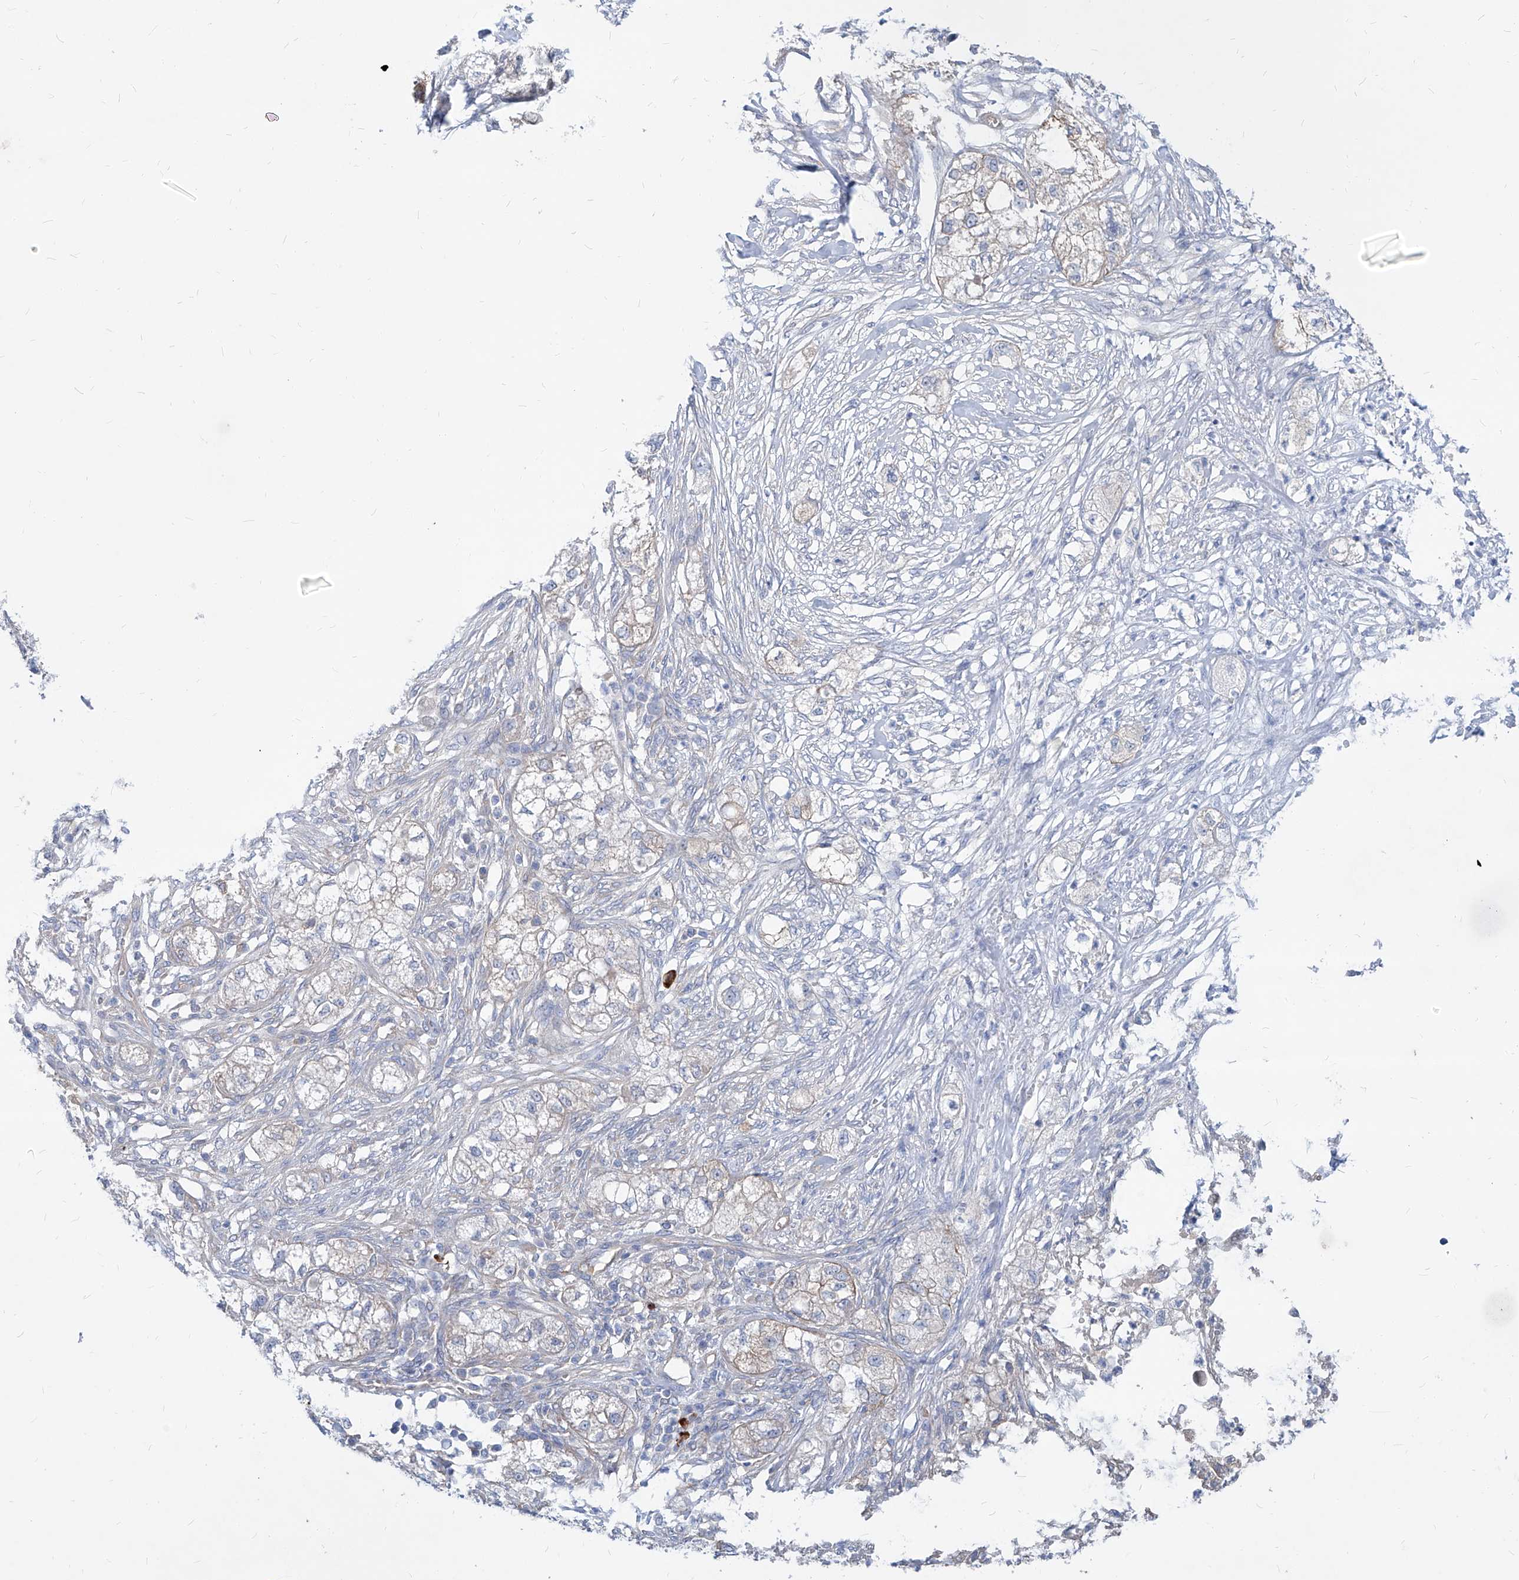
{"staining": {"intensity": "negative", "quantity": "none", "location": "none"}, "tissue": "pancreatic cancer", "cell_type": "Tumor cells", "image_type": "cancer", "snomed": [{"axis": "morphology", "description": "Adenocarcinoma, NOS"}, {"axis": "topography", "description": "Pancreas"}], "caption": "Immunohistochemistry histopathology image of neoplastic tissue: pancreatic cancer (adenocarcinoma) stained with DAB (3,3'-diaminobenzidine) reveals no significant protein positivity in tumor cells.", "gene": "AKAP10", "patient": {"sex": "female", "age": 78}}